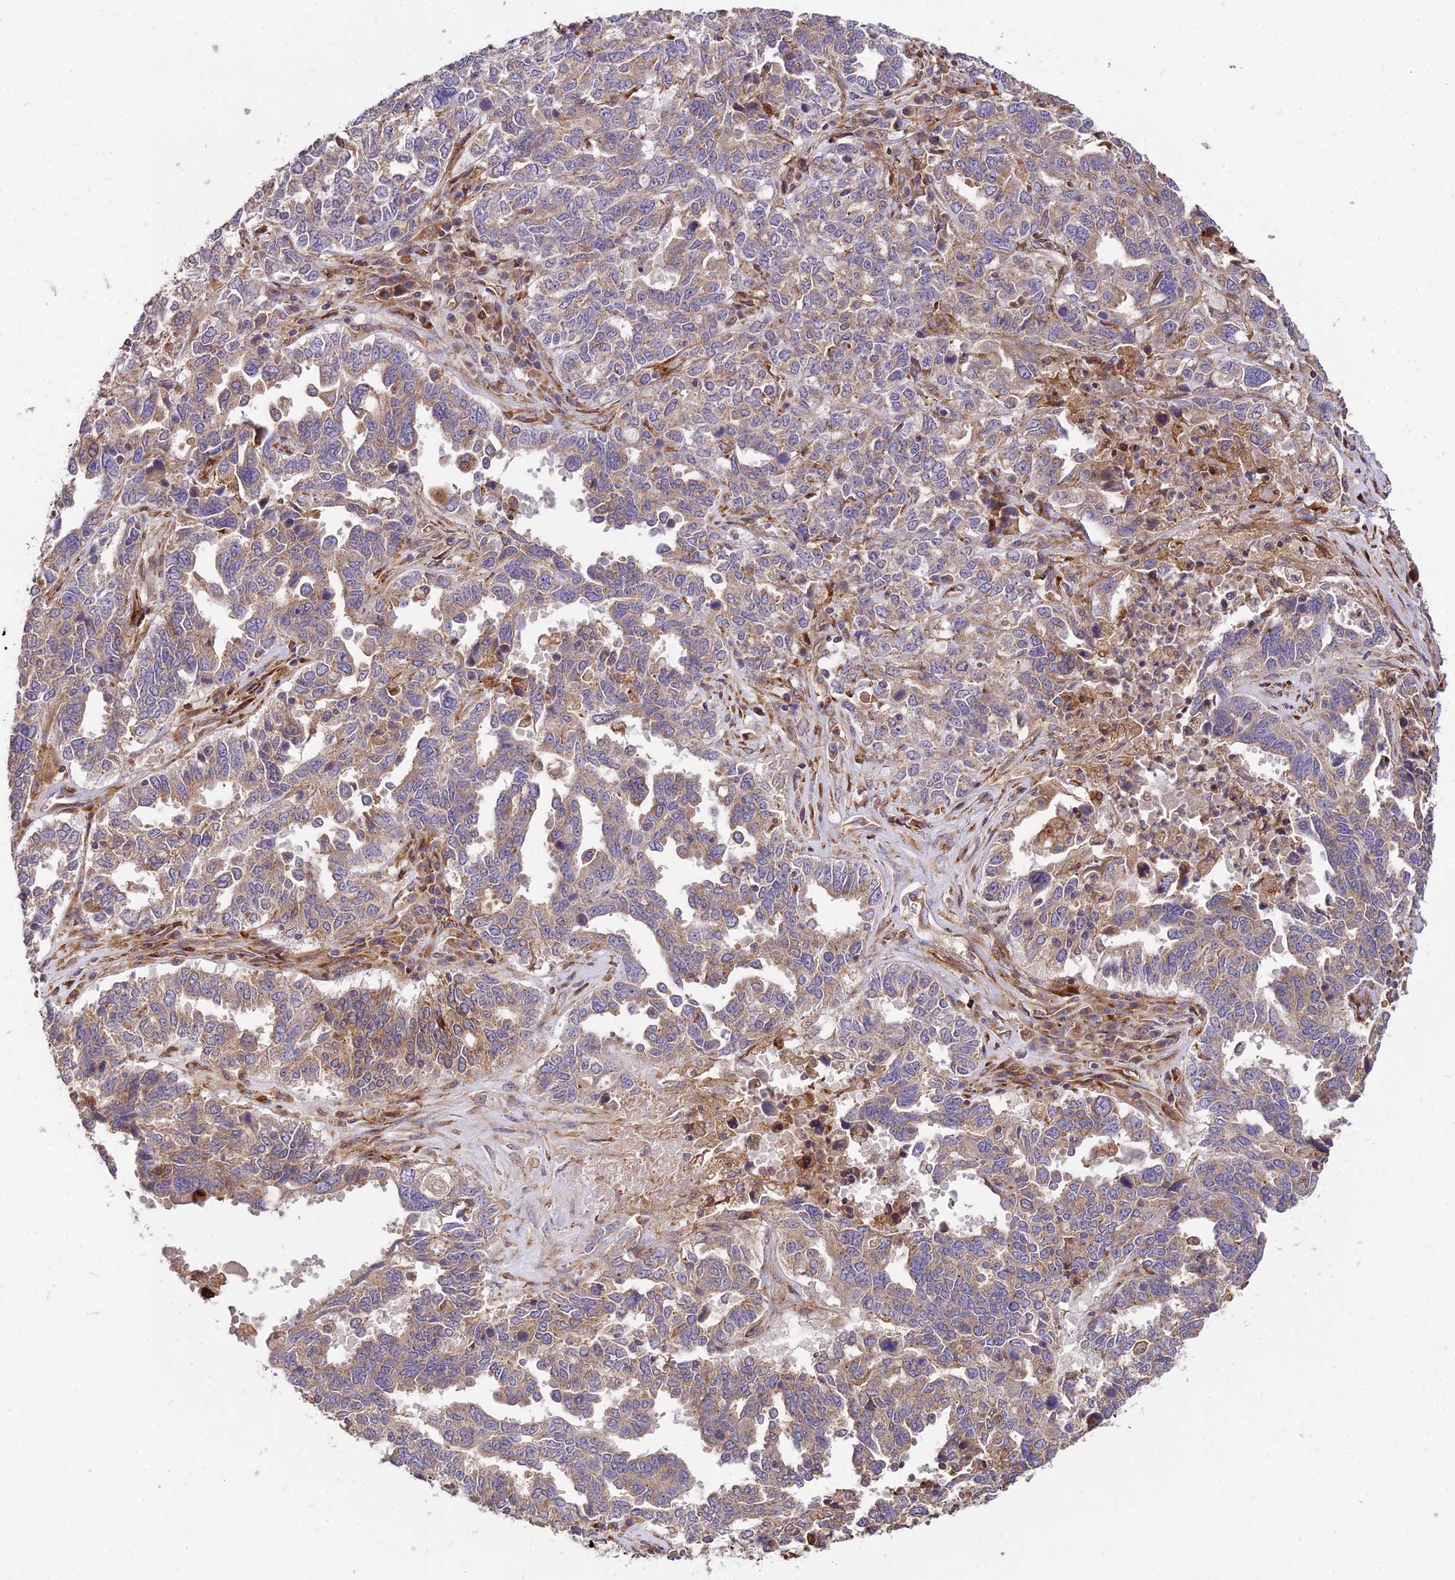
{"staining": {"intensity": "moderate", "quantity": ">75%", "location": "cytoplasmic/membranous"}, "tissue": "ovarian cancer", "cell_type": "Tumor cells", "image_type": "cancer", "snomed": [{"axis": "morphology", "description": "Carcinoma, endometroid"}, {"axis": "topography", "description": "Ovary"}], "caption": "Tumor cells reveal moderate cytoplasmic/membranous positivity in approximately >75% of cells in ovarian endometroid carcinoma.", "gene": "ROCK1", "patient": {"sex": "female", "age": 62}}